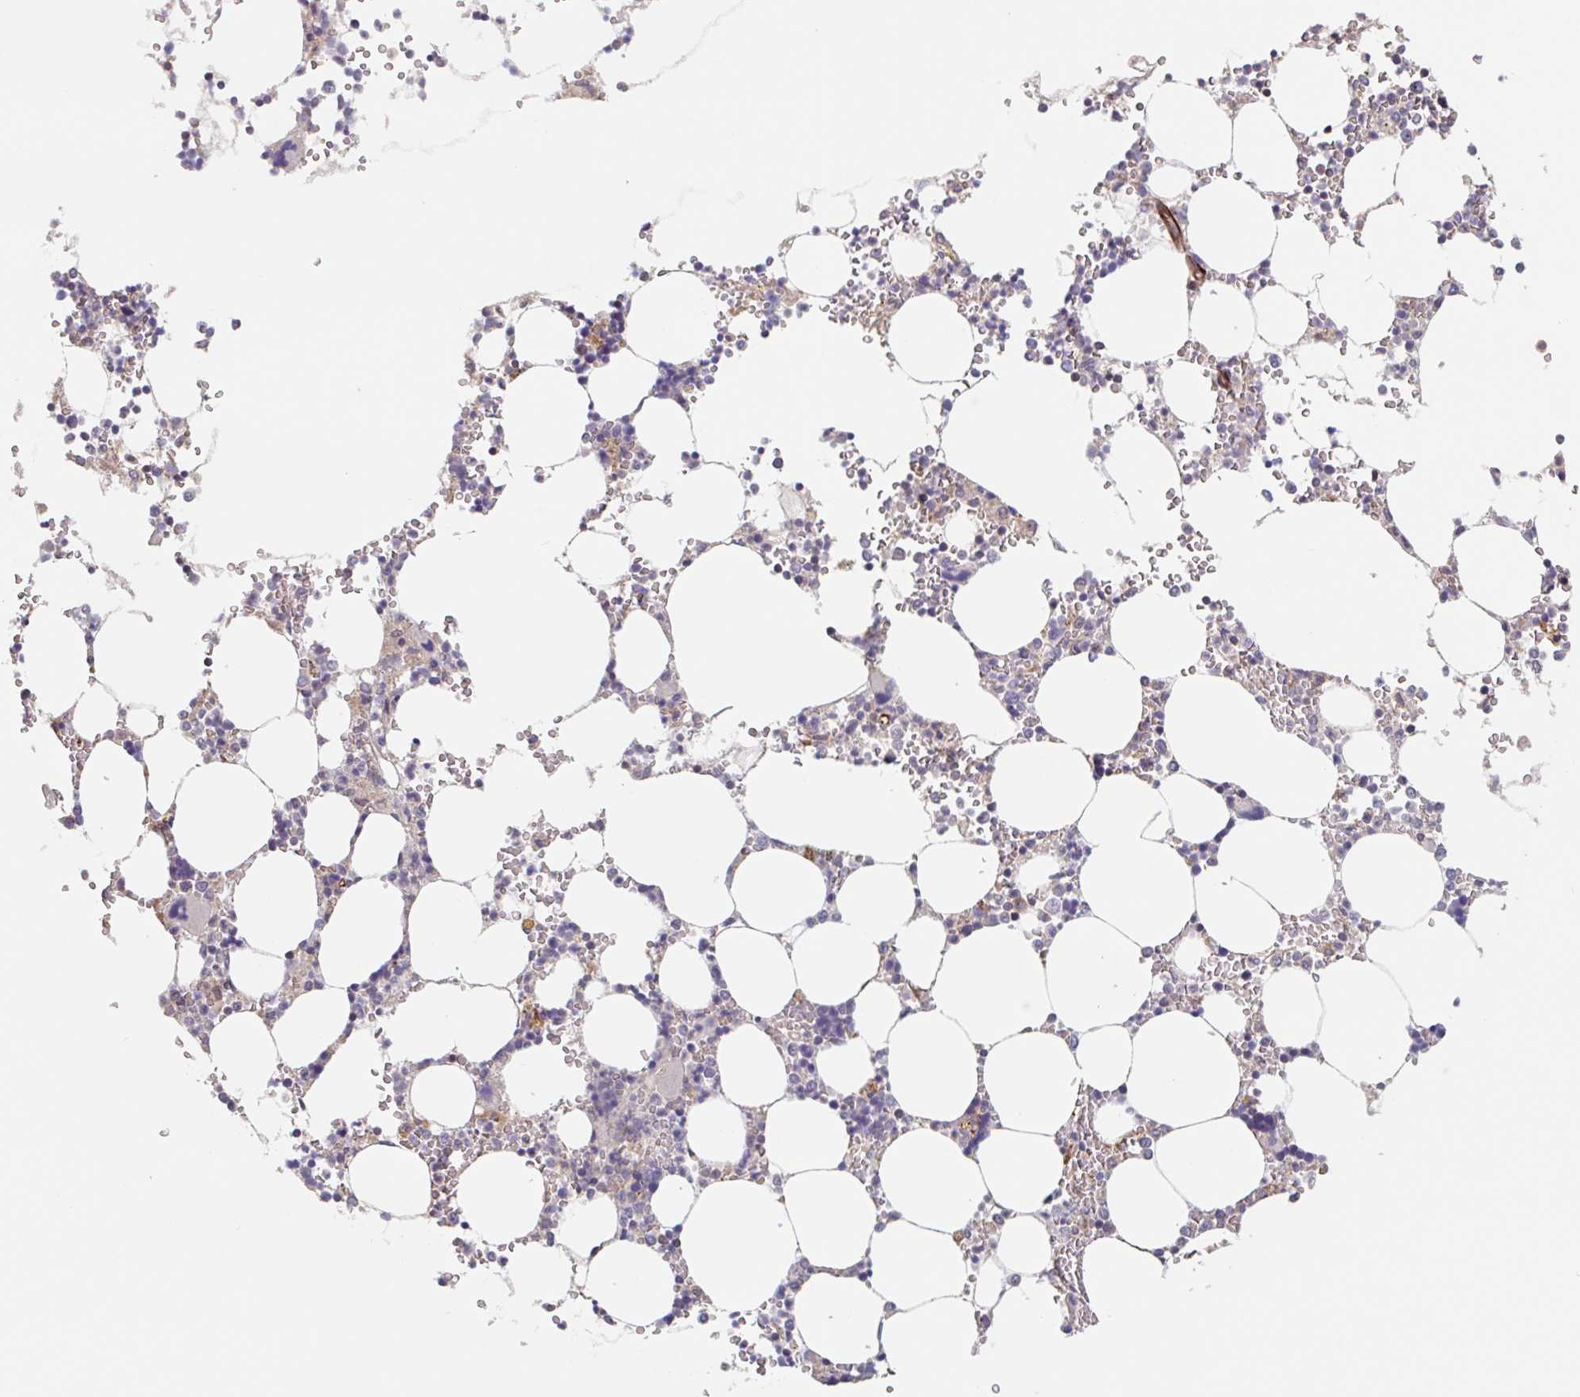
{"staining": {"intensity": "strong", "quantity": "<25%", "location": "cytoplasmic/membranous"}, "tissue": "bone marrow", "cell_type": "Hematopoietic cells", "image_type": "normal", "snomed": [{"axis": "morphology", "description": "Normal tissue, NOS"}, {"axis": "topography", "description": "Bone marrow"}], "caption": "IHC (DAB (3,3'-diaminobenzidine)) staining of benign bone marrow displays strong cytoplasmic/membranous protein staining in about <25% of hematopoietic cells. (DAB (3,3'-diaminobenzidine) IHC, brown staining for protein, blue staining for nuclei).", "gene": "NUB1", "patient": {"sex": "male", "age": 64}}